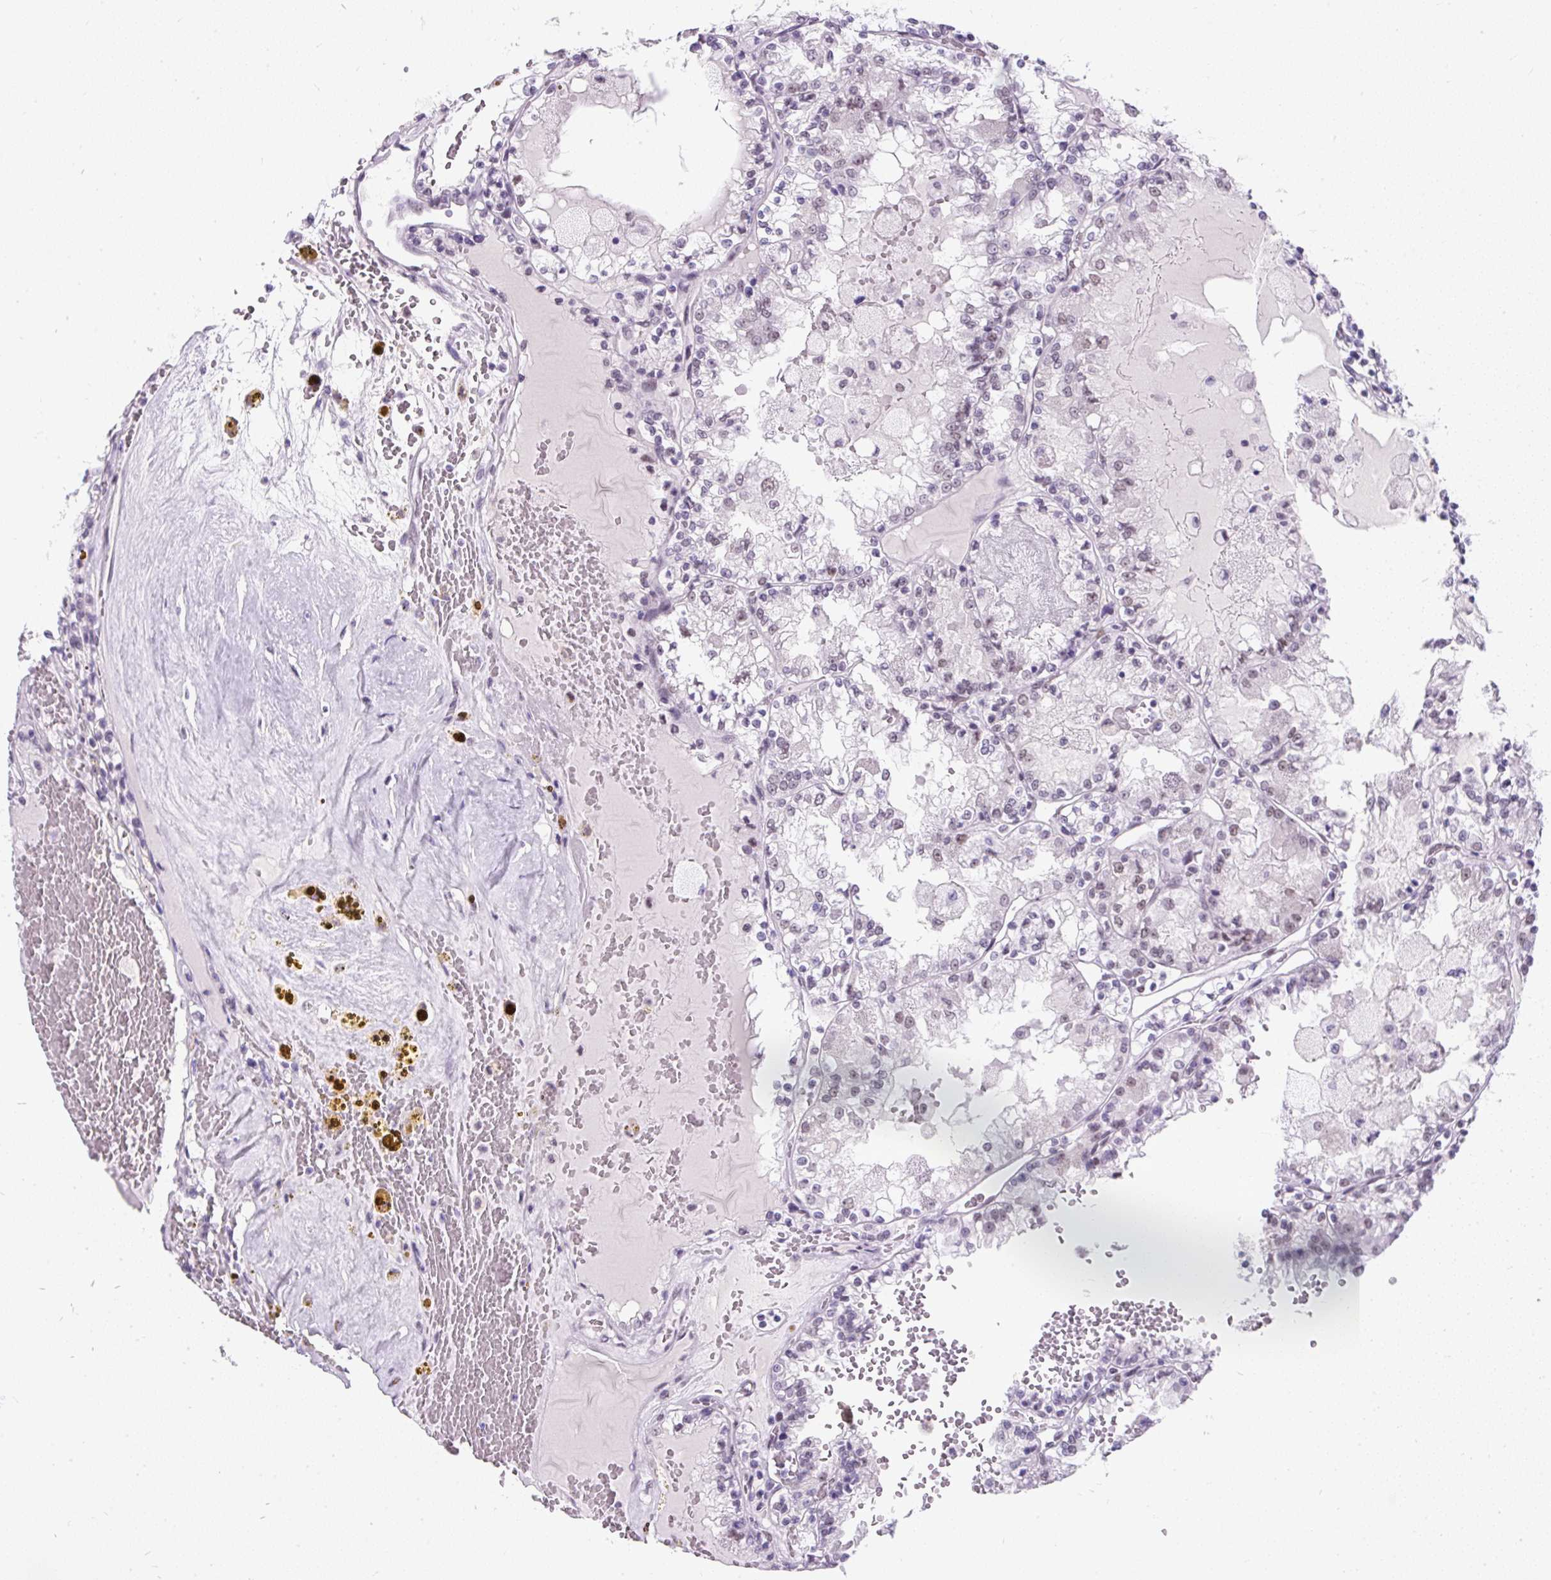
{"staining": {"intensity": "weak", "quantity": "<25%", "location": "nuclear"}, "tissue": "renal cancer", "cell_type": "Tumor cells", "image_type": "cancer", "snomed": [{"axis": "morphology", "description": "Adenocarcinoma, NOS"}, {"axis": "topography", "description": "Kidney"}], "caption": "Adenocarcinoma (renal) was stained to show a protein in brown. There is no significant expression in tumor cells.", "gene": "PLCXD2", "patient": {"sex": "female", "age": 56}}